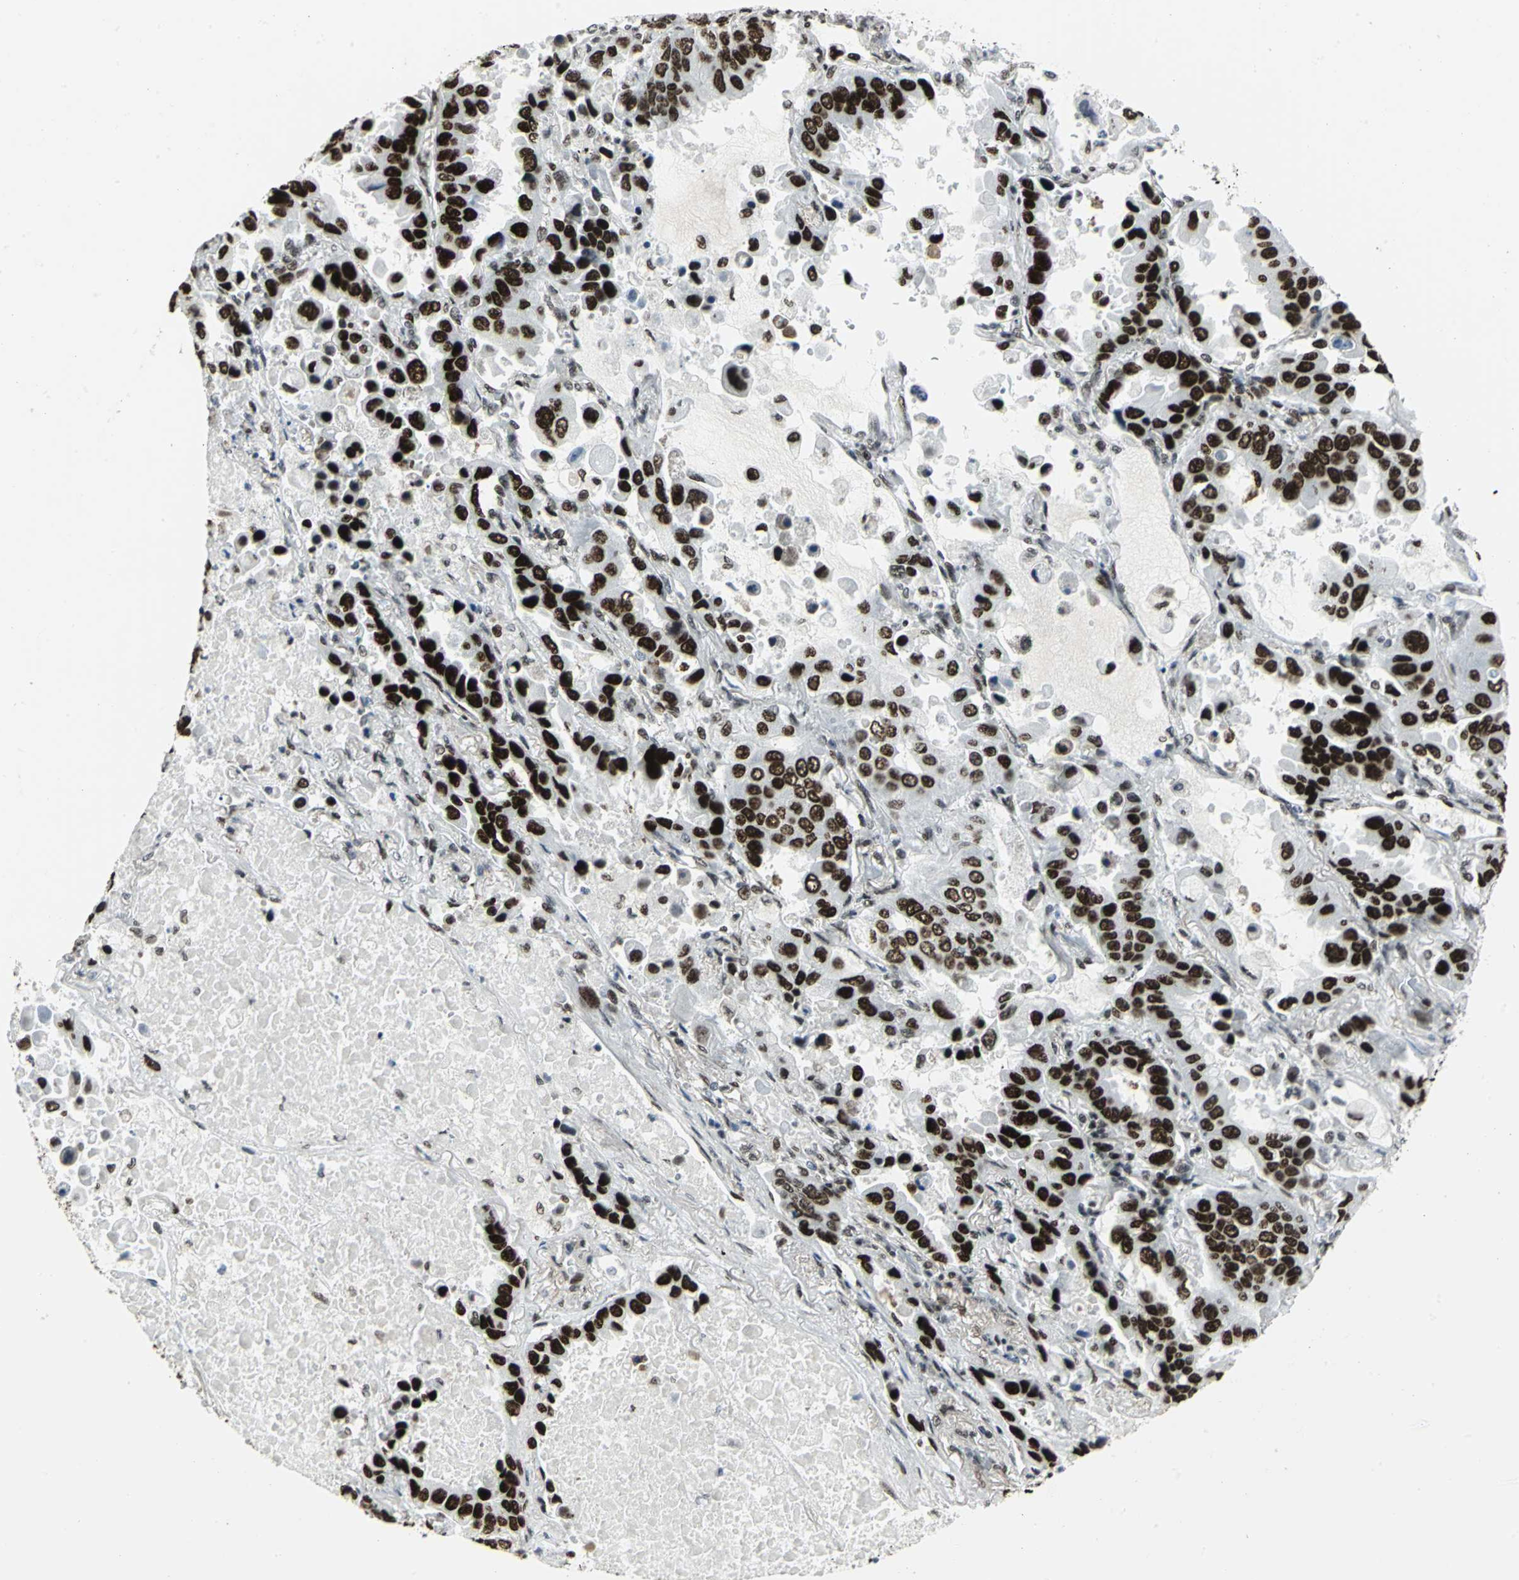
{"staining": {"intensity": "strong", "quantity": ">75%", "location": "nuclear"}, "tissue": "lung cancer", "cell_type": "Tumor cells", "image_type": "cancer", "snomed": [{"axis": "morphology", "description": "Adenocarcinoma, NOS"}, {"axis": "topography", "description": "Lung"}], "caption": "About >75% of tumor cells in lung cancer reveal strong nuclear protein expression as visualized by brown immunohistochemical staining.", "gene": "SMARCA4", "patient": {"sex": "male", "age": 64}}